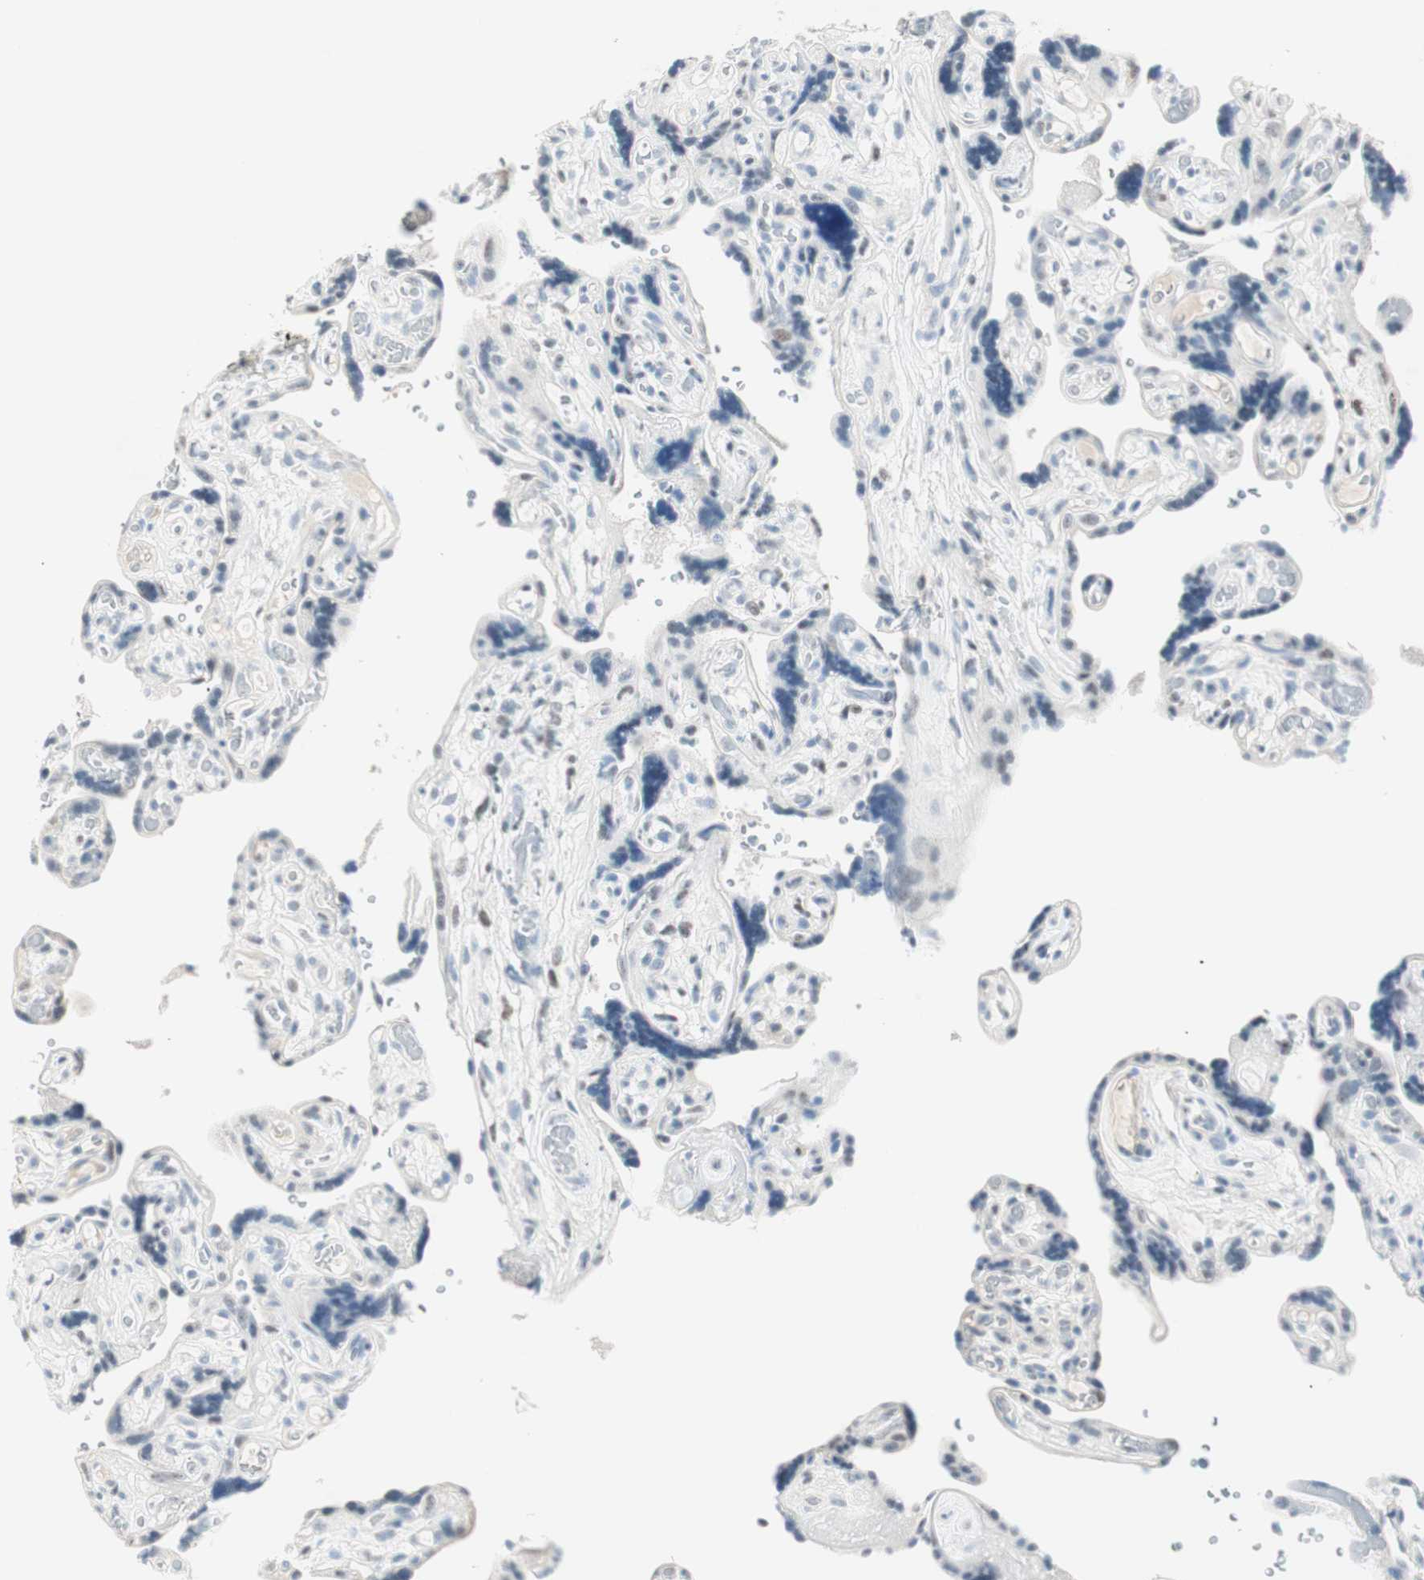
{"staining": {"intensity": "negative", "quantity": "none", "location": "none"}, "tissue": "placenta", "cell_type": "Trophoblastic cells", "image_type": "normal", "snomed": [{"axis": "morphology", "description": "Normal tissue, NOS"}, {"axis": "topography", "description": "Placenta"}], "caption": "Trophoblastic cells are negative for brown protein staining in normal placenta. The staining is performed using DAB brown chromogen with nuclei counter-stained in using hematoxylin.", "gene": "HOXB13", "patient": {"sex": "female", "age": 30}}